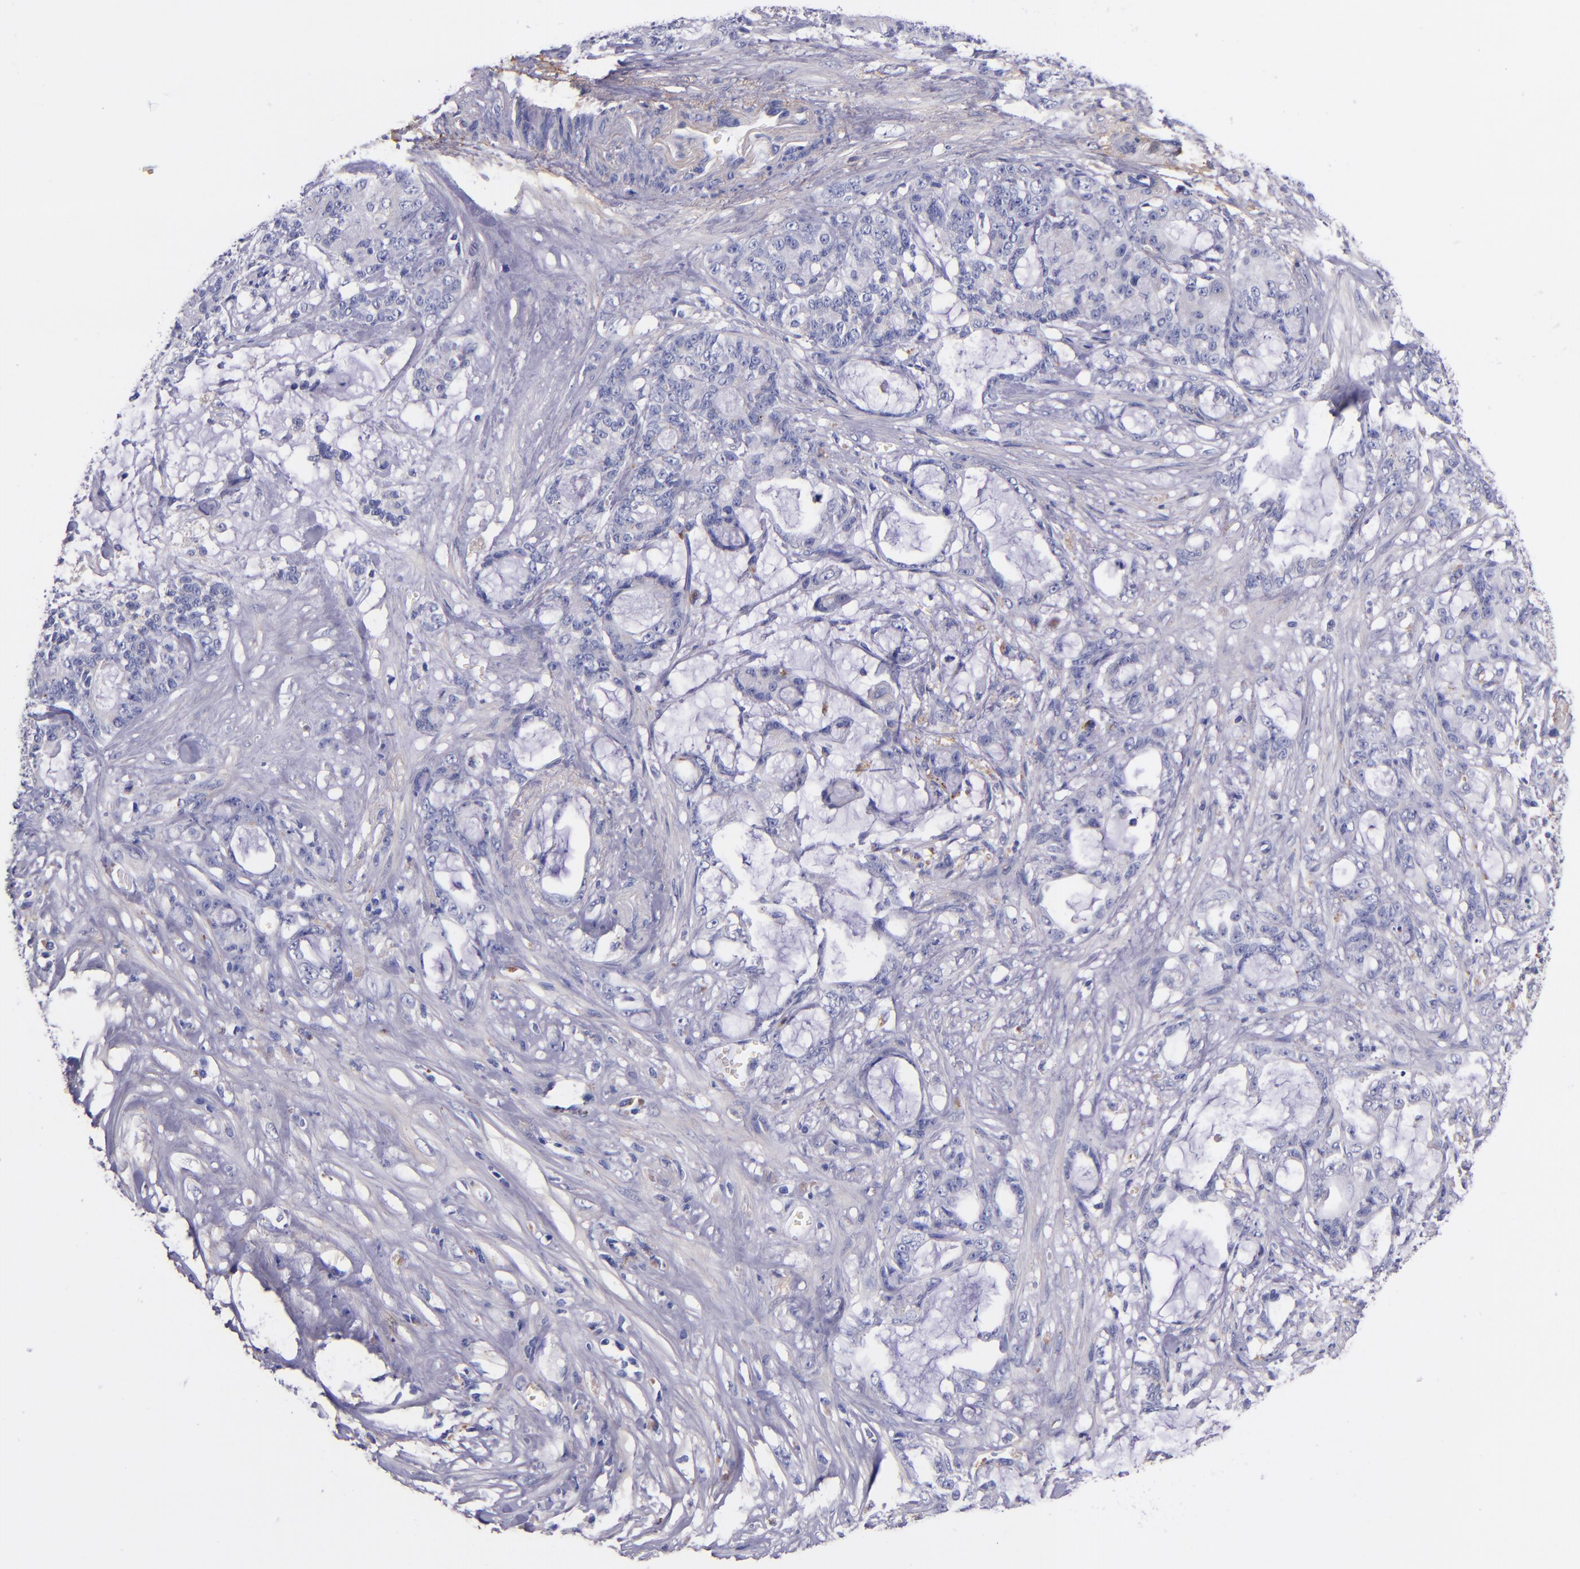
{"staining": {"intensity": "negative", "quantity": "none", "location": "none"}, "tissue": "pancreatic cancer", "cell_type": "Tumor cells", "image_type": "cancer", "snomed": [{"axis": "morphology", "description": "Adenocarcinoma, NOS"}, {"axis": "topography", "description": "Pancreas"}], "caption": "Immunohistochemistry (IHC) micrograph of adenocarcinoma (pancreatic) stained for a protein (brown), which shows no staining in tumor cells.", "gene": "IVL", "patient": {"sex": "female", "age": 73}}